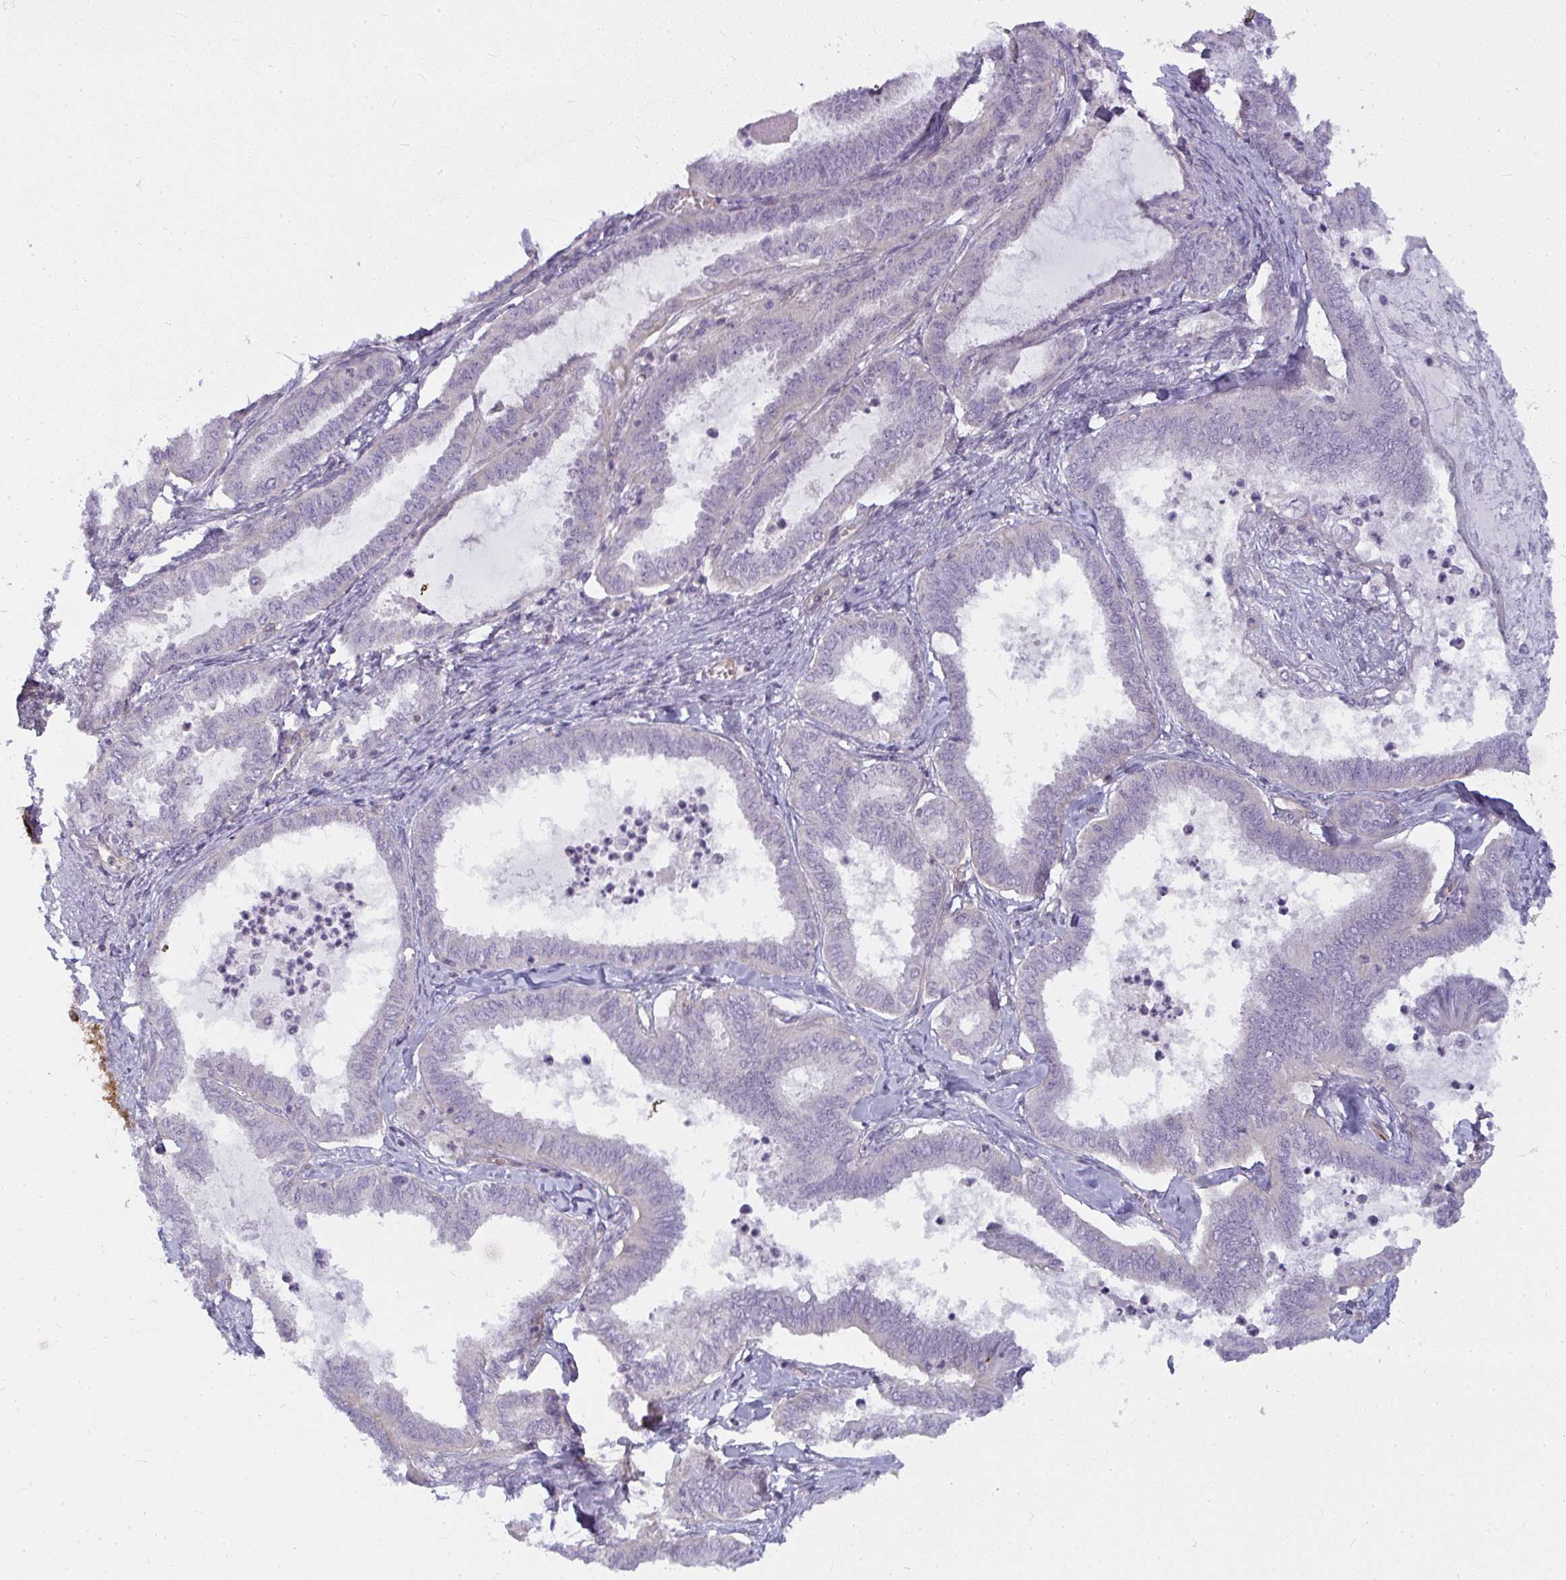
{"staining": {"intensity": "negative", "quantity": "none", "location": "none"}, "tissue": "ovarian cancer", "cell_type": "Tumor cells", "image_type": "cancer", "snomed": [{"axis": "morphology", "description": "Carcinoma, endometroid"}, {"axis": "topography", "description": "Ovary"}], "caption": "A histopathology image of ovarian cancer stained for a protein displays no brown staining in tumor cells.", "gene": "IFIT3", "patient": {"sex": "female", "age": 70}}